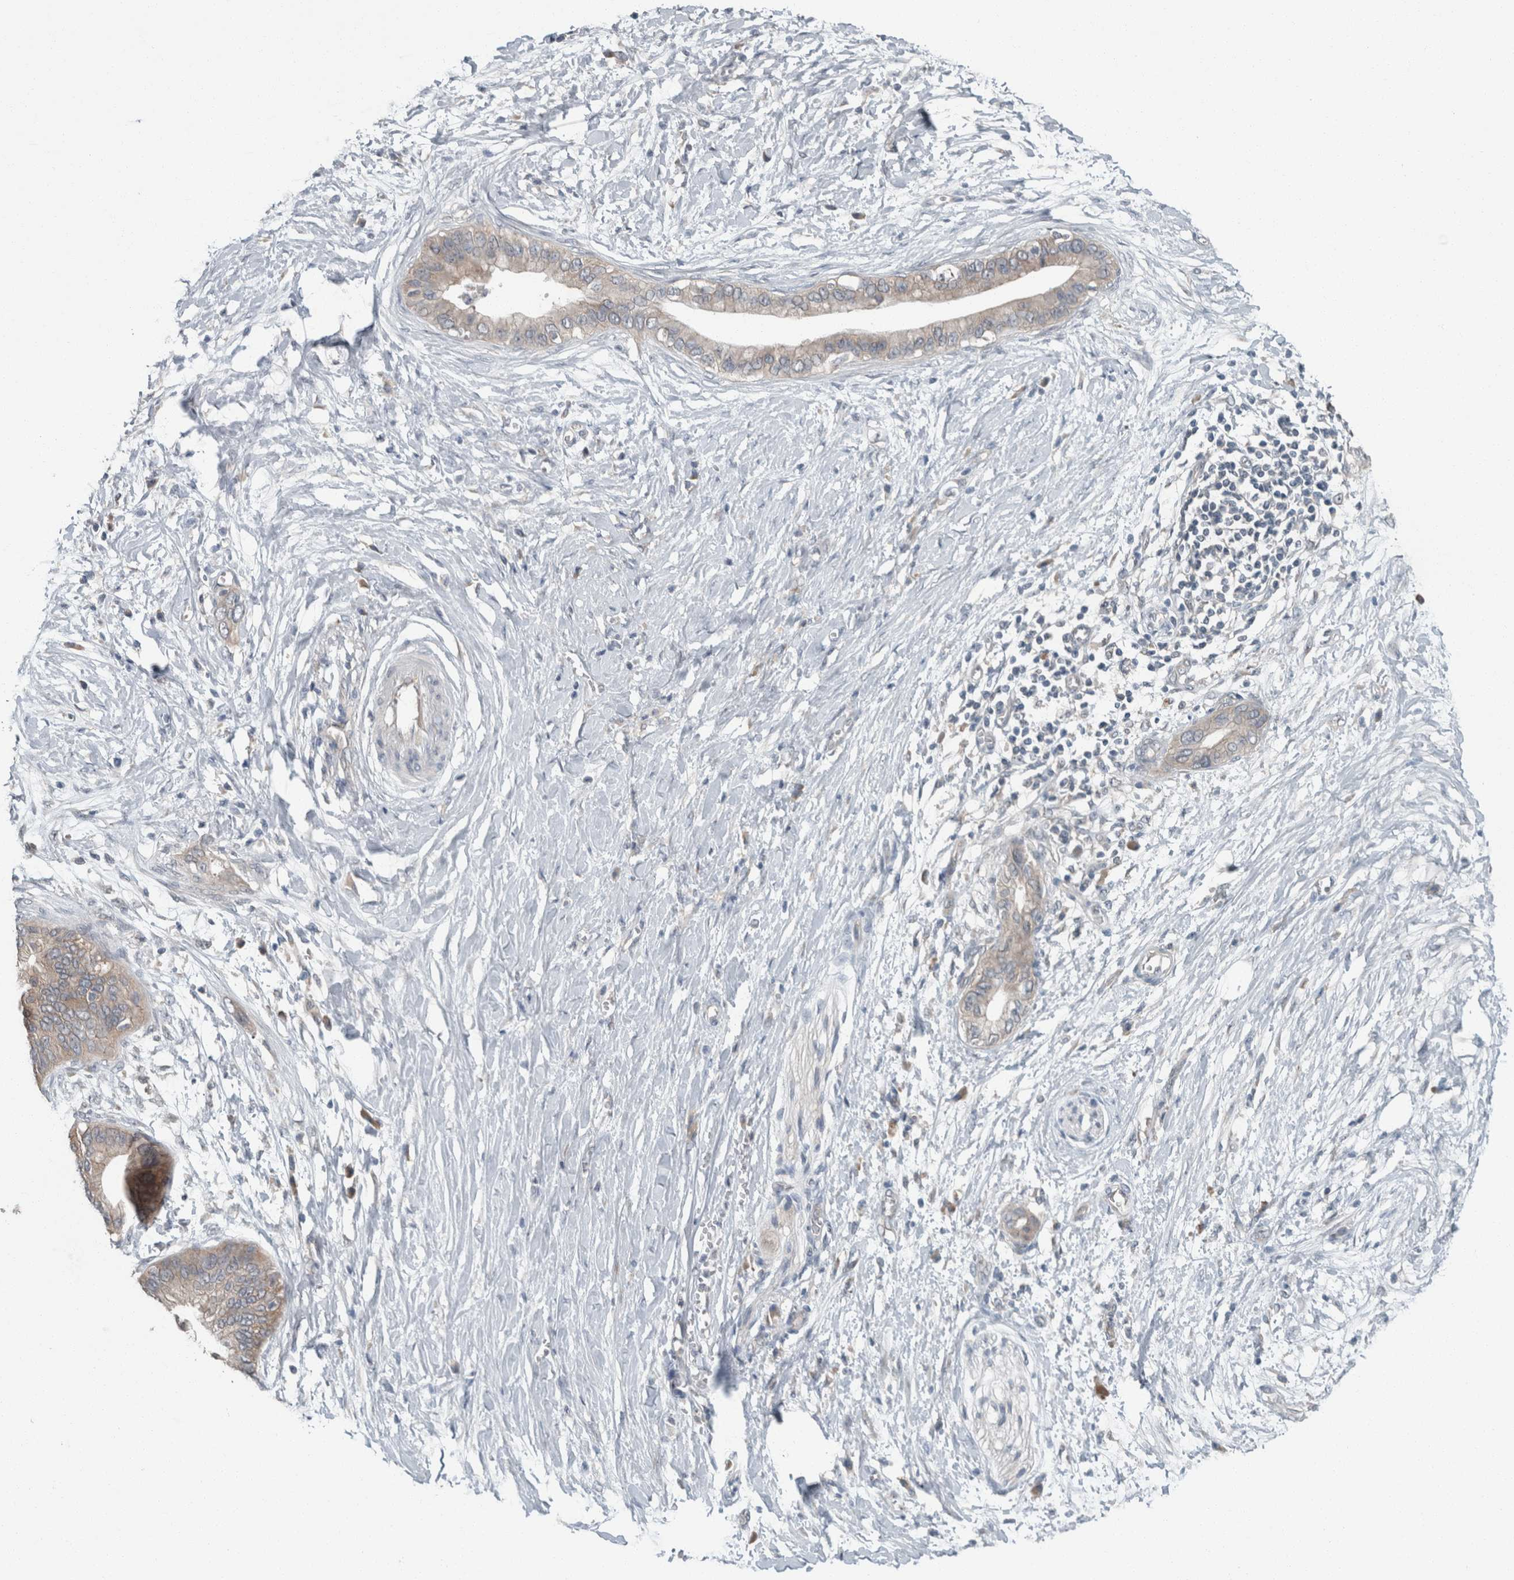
{"staining": {"intensity": "negative", "quantity": "none", "location": "none"}, "tissue": "pancreatic cancer", "cell_type": "Tumor cells", "image_type": "cancer", "snomed": [{"axis": "morphology", "description": "Normal tissue, NOS"}, {"axis": "morphology", "description": "Adenocarcinoma, NOS"}, {"axis": "topography", "description": "Pancreas"}, {"axis": "topography", "description": "Peripheral nerve tissue"}], "caption": "This is a micrograph of IHC staining of pancreatic cancer, which shows no positivity in tumor cells.", "gene": "KNTC1", "patient": {"sex": "male", "age": 59}}